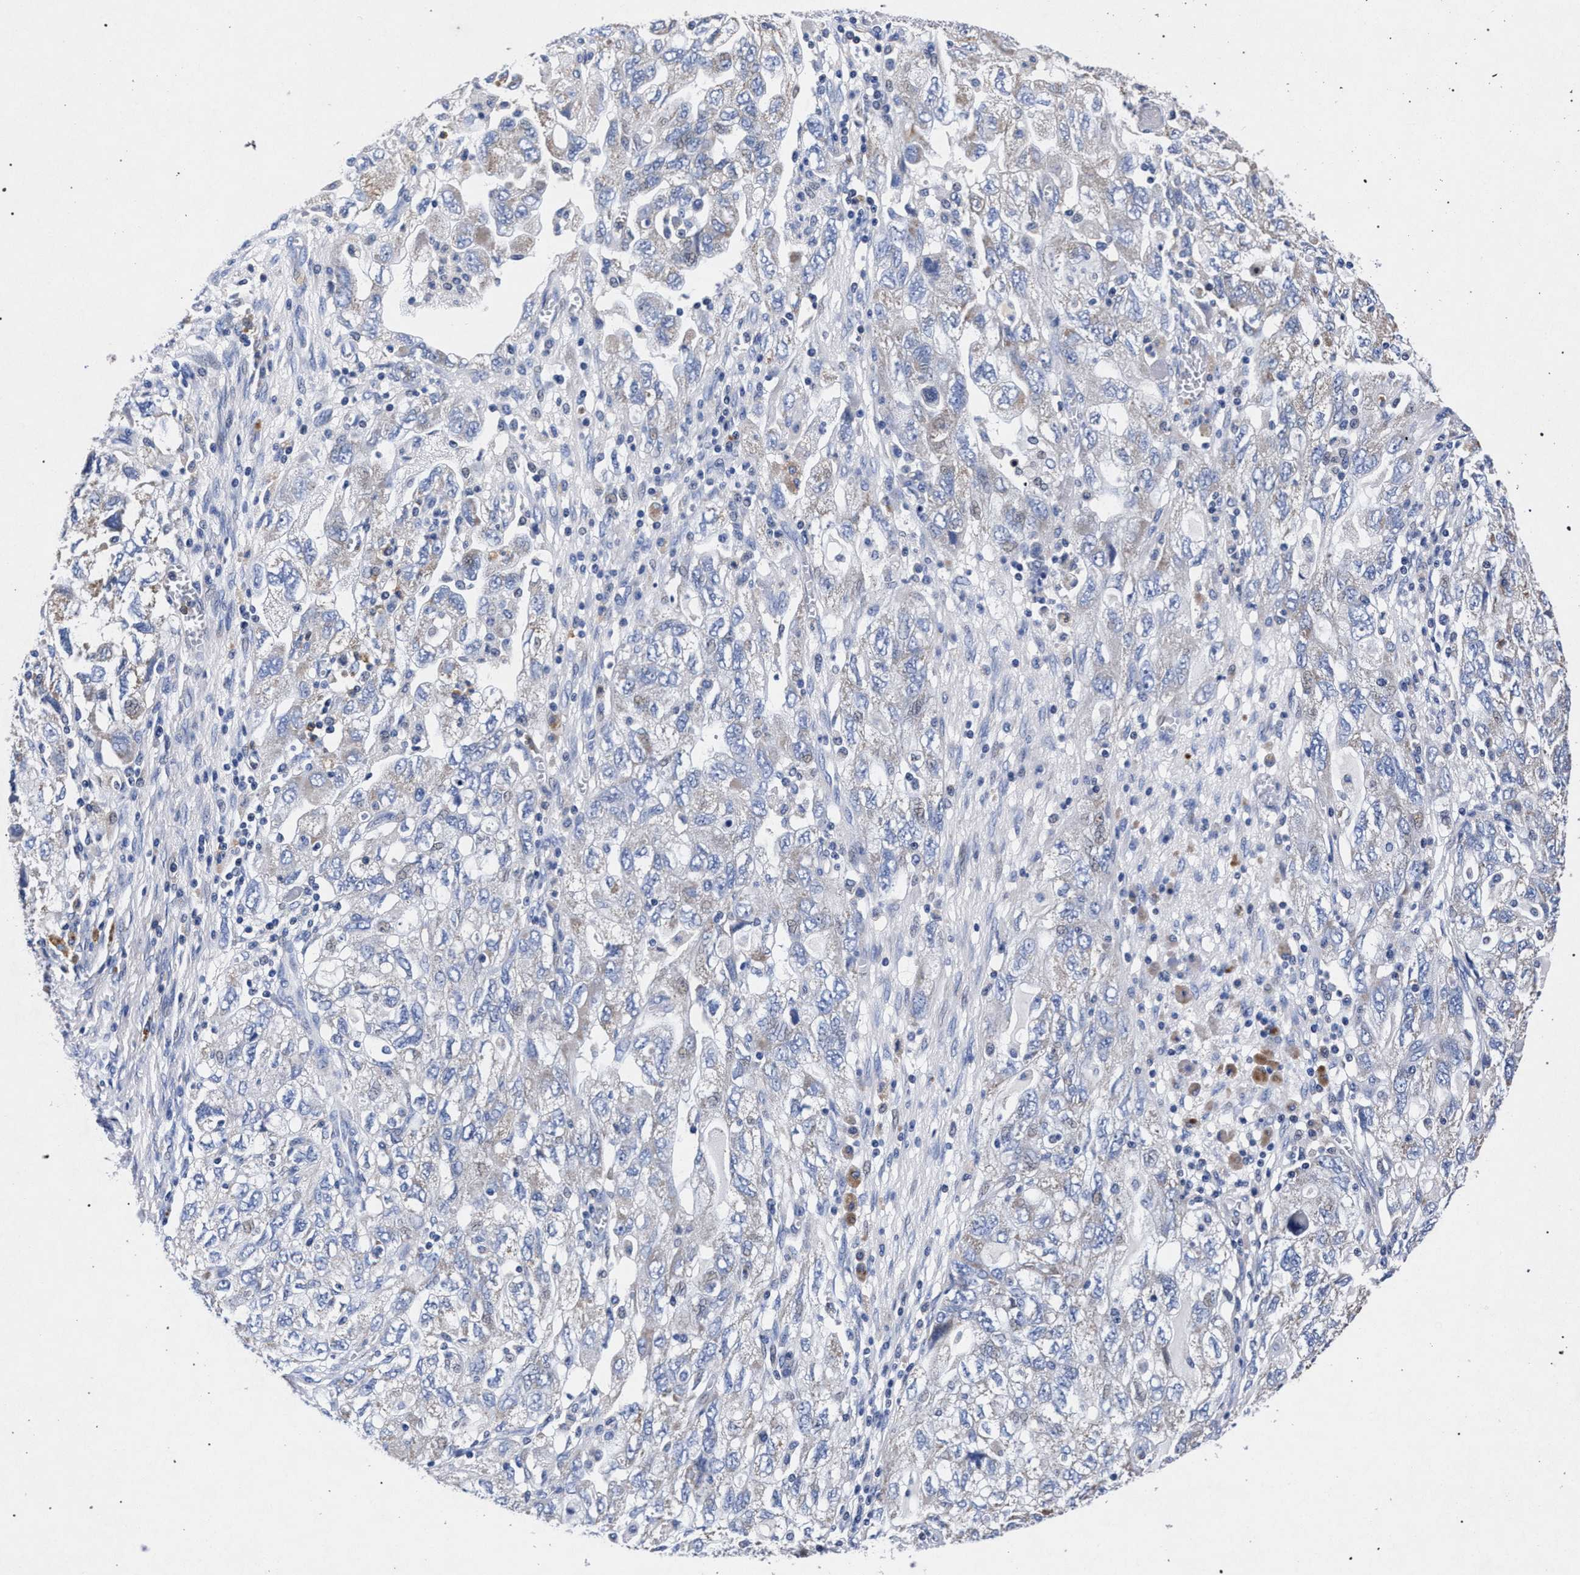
{"staining": {"intensity": "weak", "quantity": "<25%", "location": "cytoplasmic/membranous"}, "tissue": "ovarian cancer", "cell_type": "Tumor cells", "image_type": "cancer", "snomed": [{"axis": "morphology", "description": "Carcinoma, NOS"}, {"axis": "morphology", "description": "Cystadenocarcinoma, serous, NOS"}, {"axis": "topography", "description": "Ovary"}], "caption": "There is no significant positivity in tumor cells of ovarian cancer. The staining is performed using DAB brown chromogen with nuclei counter-stained in using hematoxylin.", "gene": "HSD17B14", "patient": {"sex": "female", "age": 69}}